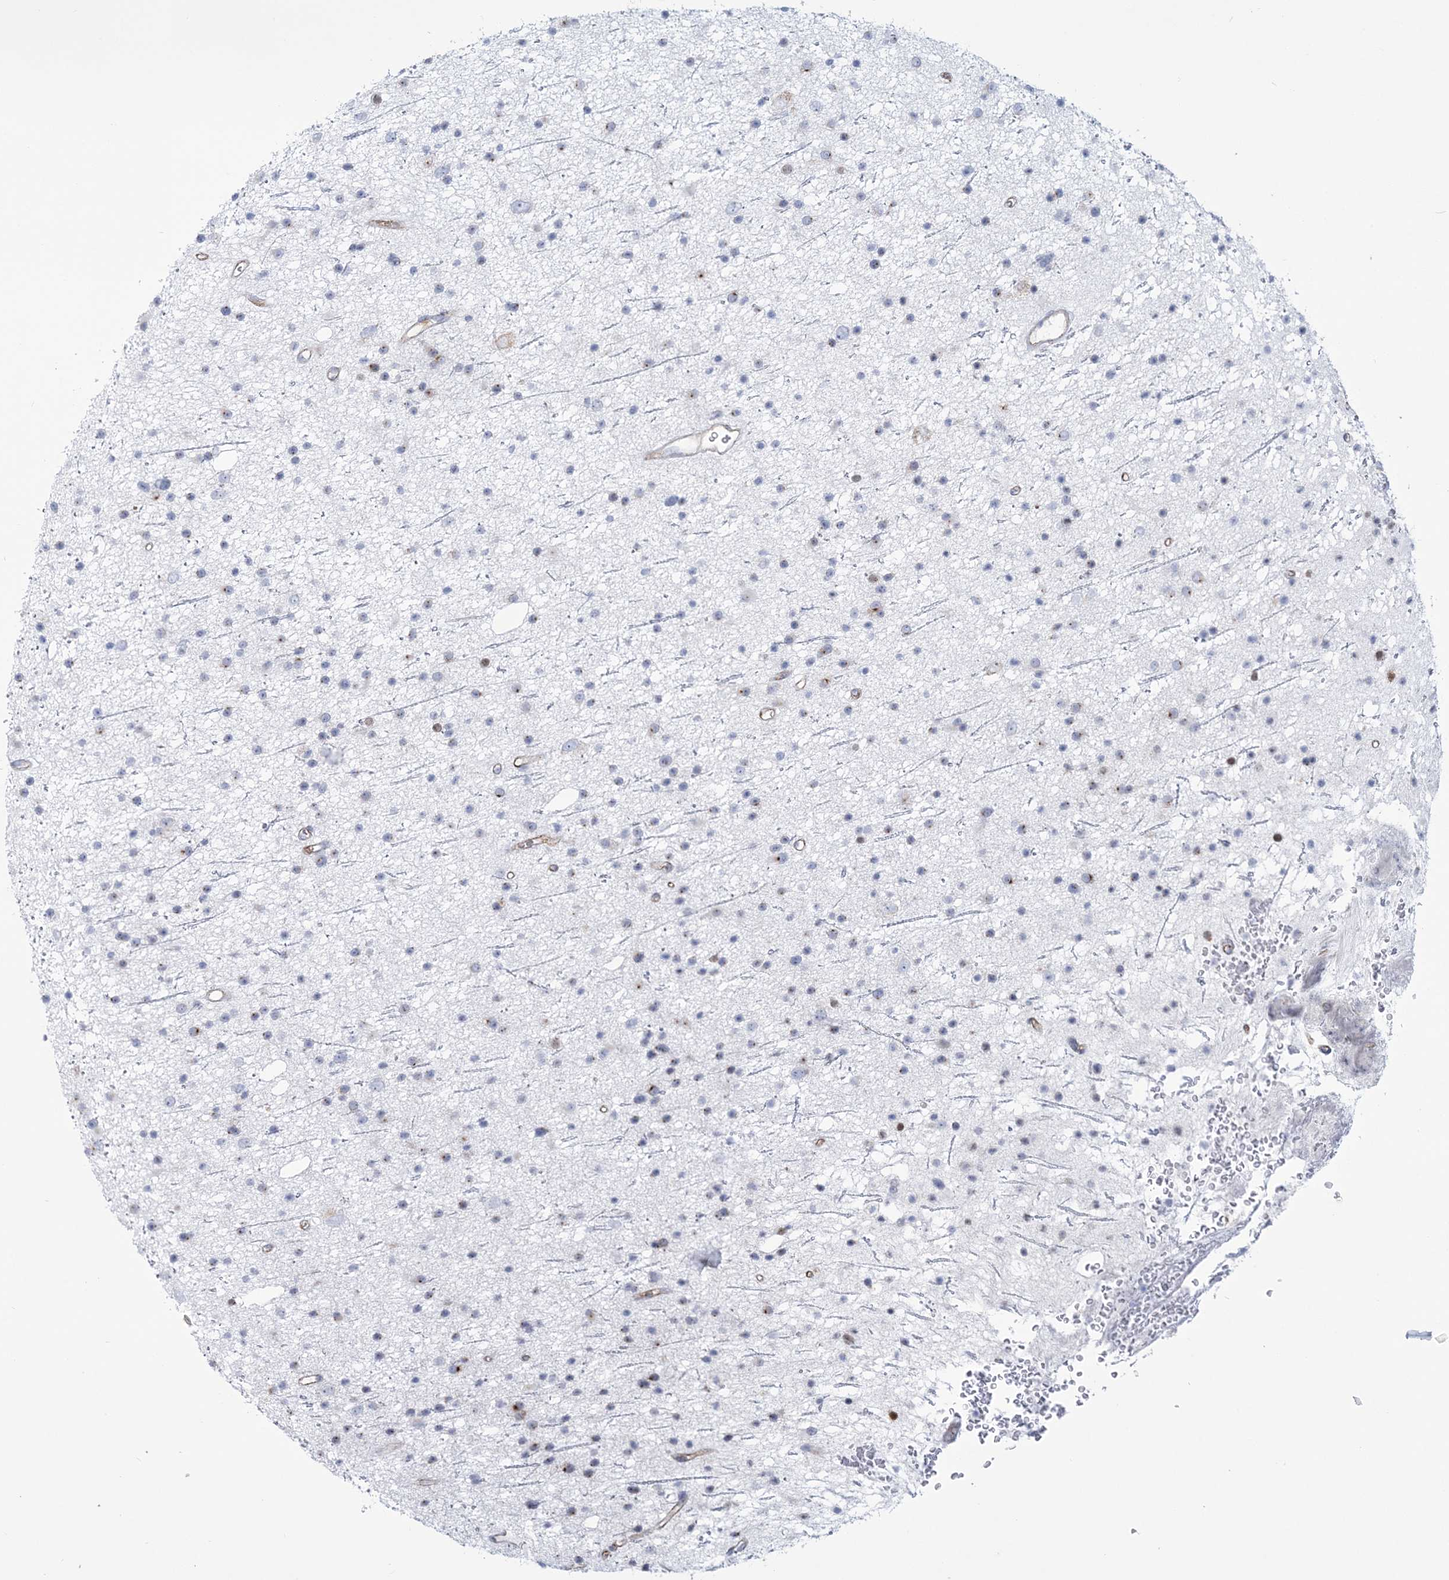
{"staining": {"intensity": "negative", "quantity": "none", "location": "none"}, "tissue": "glioma", "cell_type": "Tumor cells", "image_type": "cancer", "snomed": [{"axis": "morphology", "description": "Glioma, malignant, Low grade"}, {"axis": "topography", "description": "Cerebral cortex"}], "caption": "Immunohistochemistry micrograph of glioma stained for a protein (brown), which exhibits no expression in tumor cells. (Immunohistochemistry, brightfield microscopy, high magnification).", "gene": "RAB11FIP5", "patient": {"sex": "female", "age": 39}}